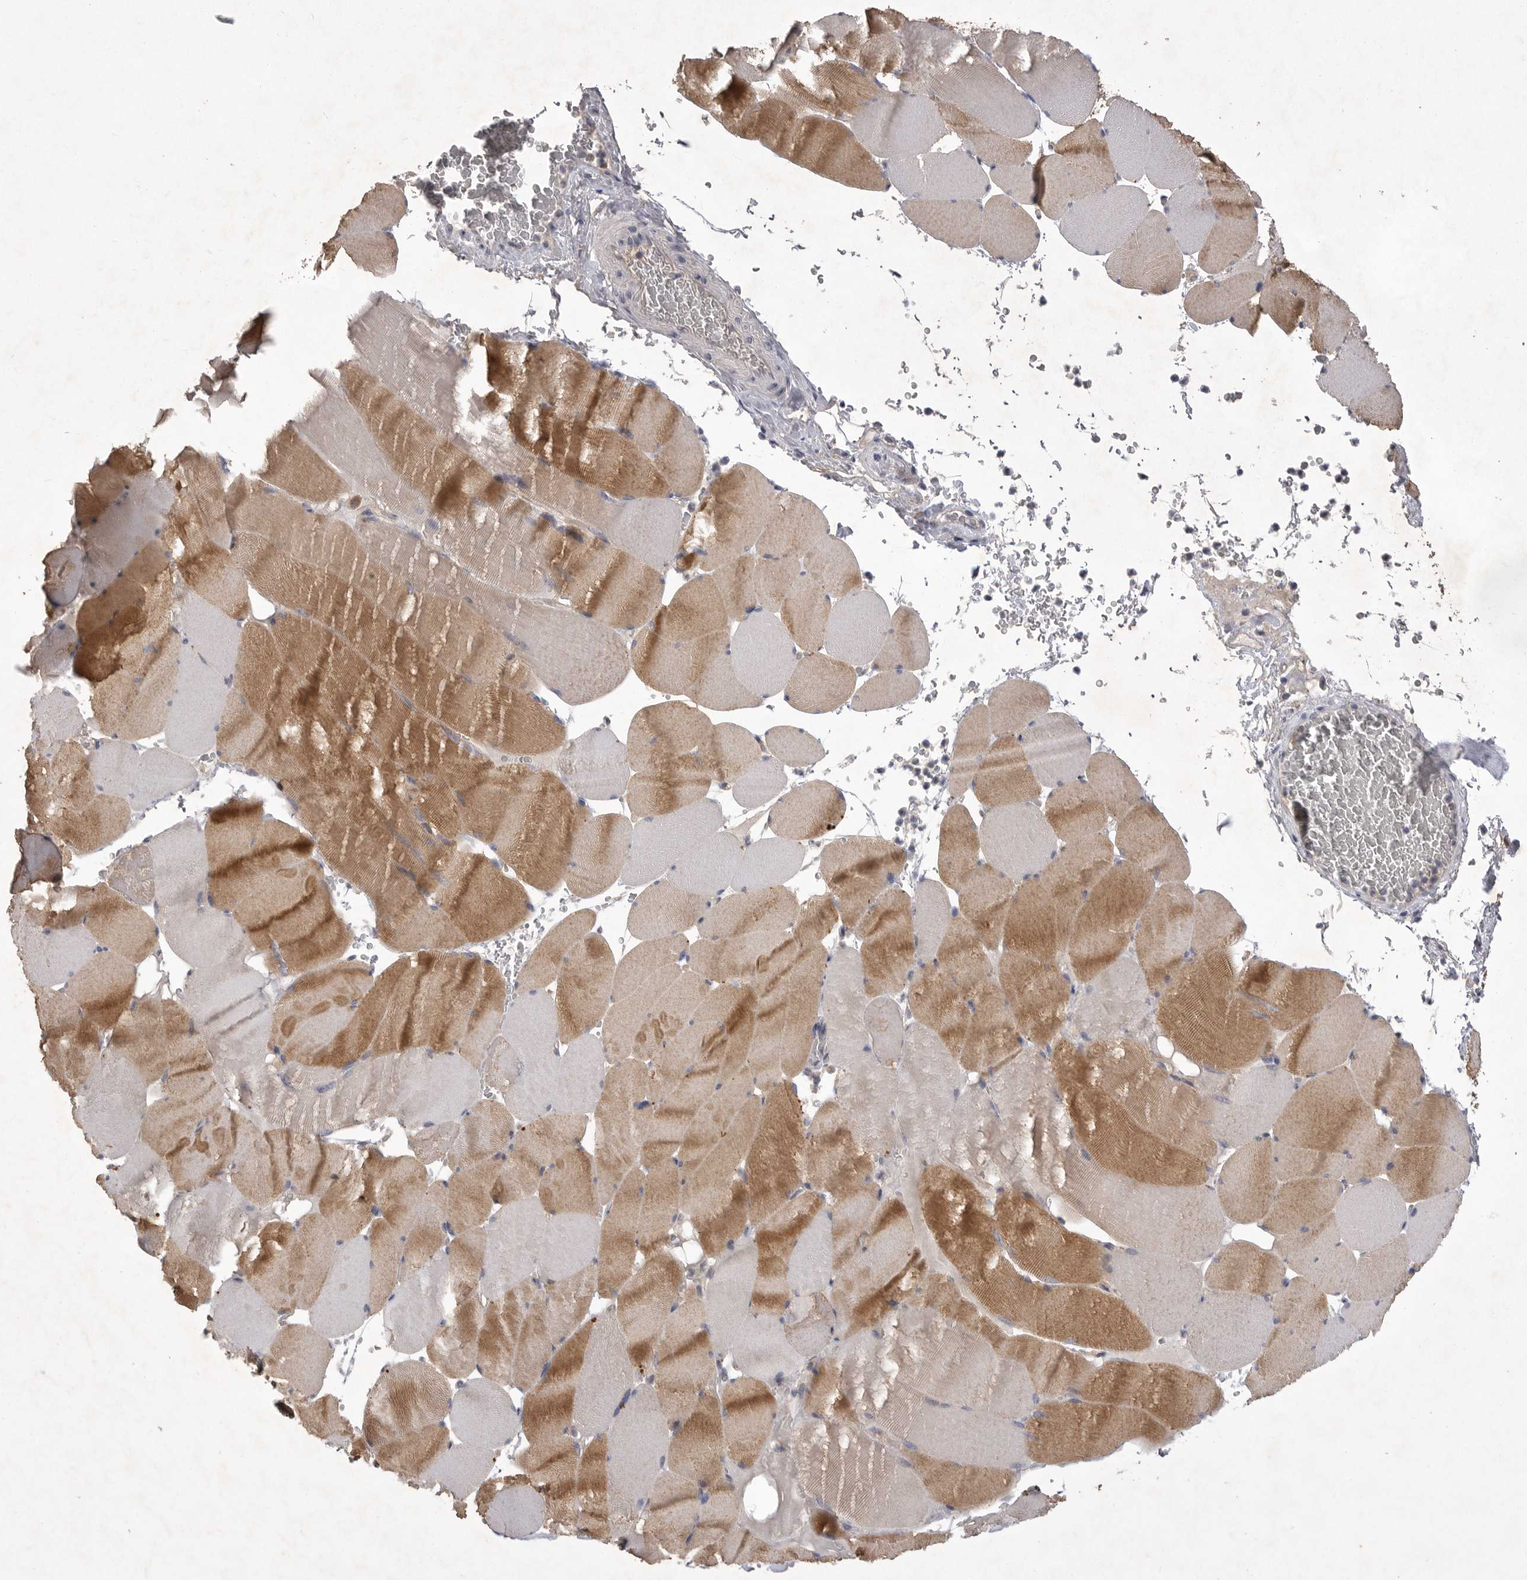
{"staining": {"intensity": "moderate", "quantity": ">75%", "location": "cytoplasmic/membranous"}, "tissue": "skeletal muscle", "cell_type": "Myocytes", "image_type": "normal", "snomed": [{"axis": "morphology", "description": "Normal tissue, NOS"}, {"axis": "topography", "description": "Skeletal muscle"}], "caption": "Normal skeletal muscle displays moderate cytoplasmic/membranous expression in approximately >75% of myocytes, visualized by immunohistochemistry.", "gene": "DHDDS", "patient": {"sex": "male", "age": 62}}